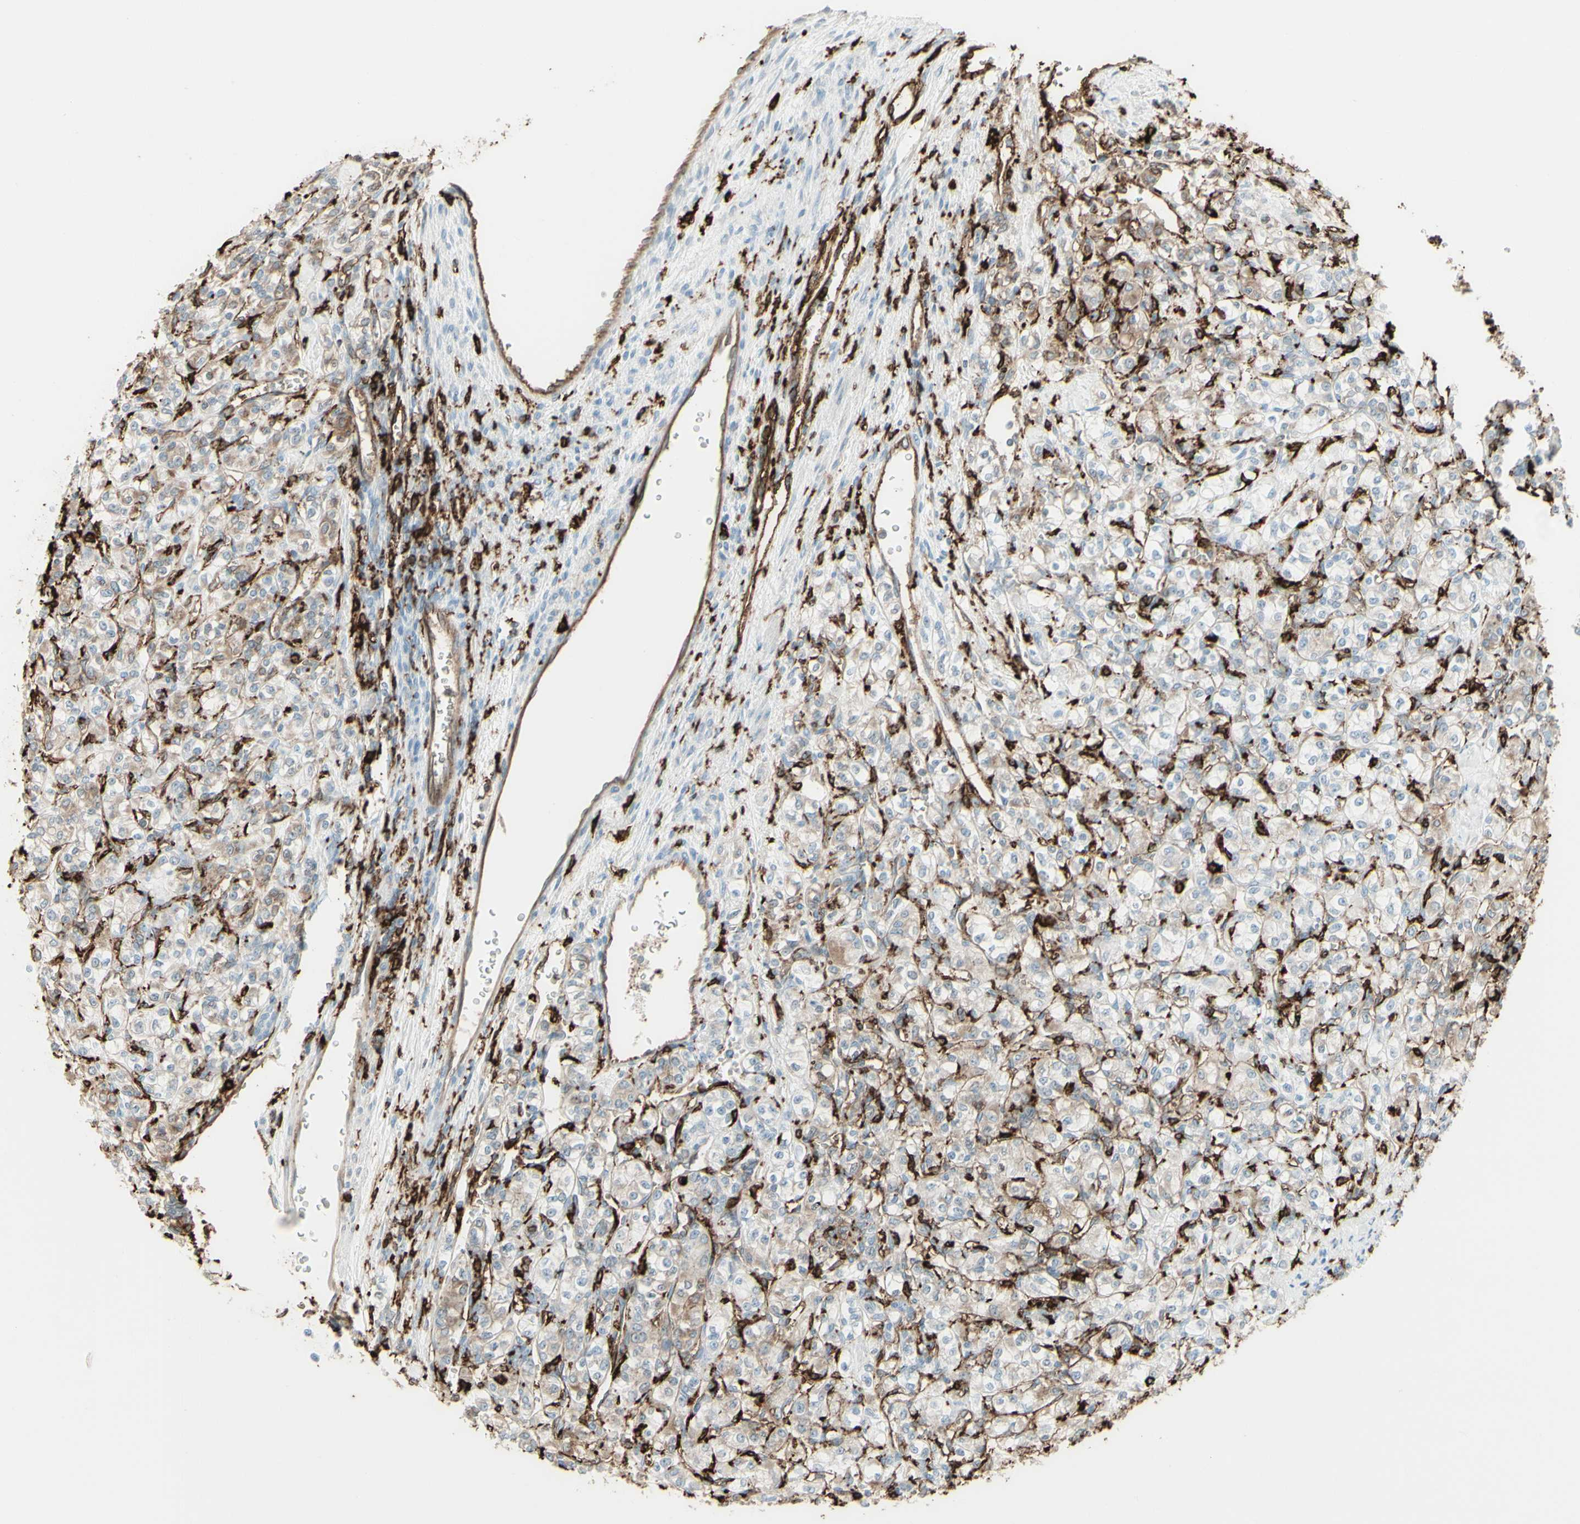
{"staining": {"intensity": "weak", "quantity": "25%-75%", "location": "cytoplasmic/membranous"}, "tissue": "renal cancer", "cell_type": "Tumor cells", "image_type": "cancer", "snomed": [{"axis": "morphology", "description": "Adenocarcinoma, NOS"}, {"axis": "topography", "description": "Kidney"}], "caption": "Immunohistochemistry of human renal adenocarcinoma demonstrates low levels of weak cytoplasmic/membranous positivity in approximately 25%-75% of tumor cells.", "gene": "HLA-DPB1", "patient": {"sex": "male", "age": 77}}